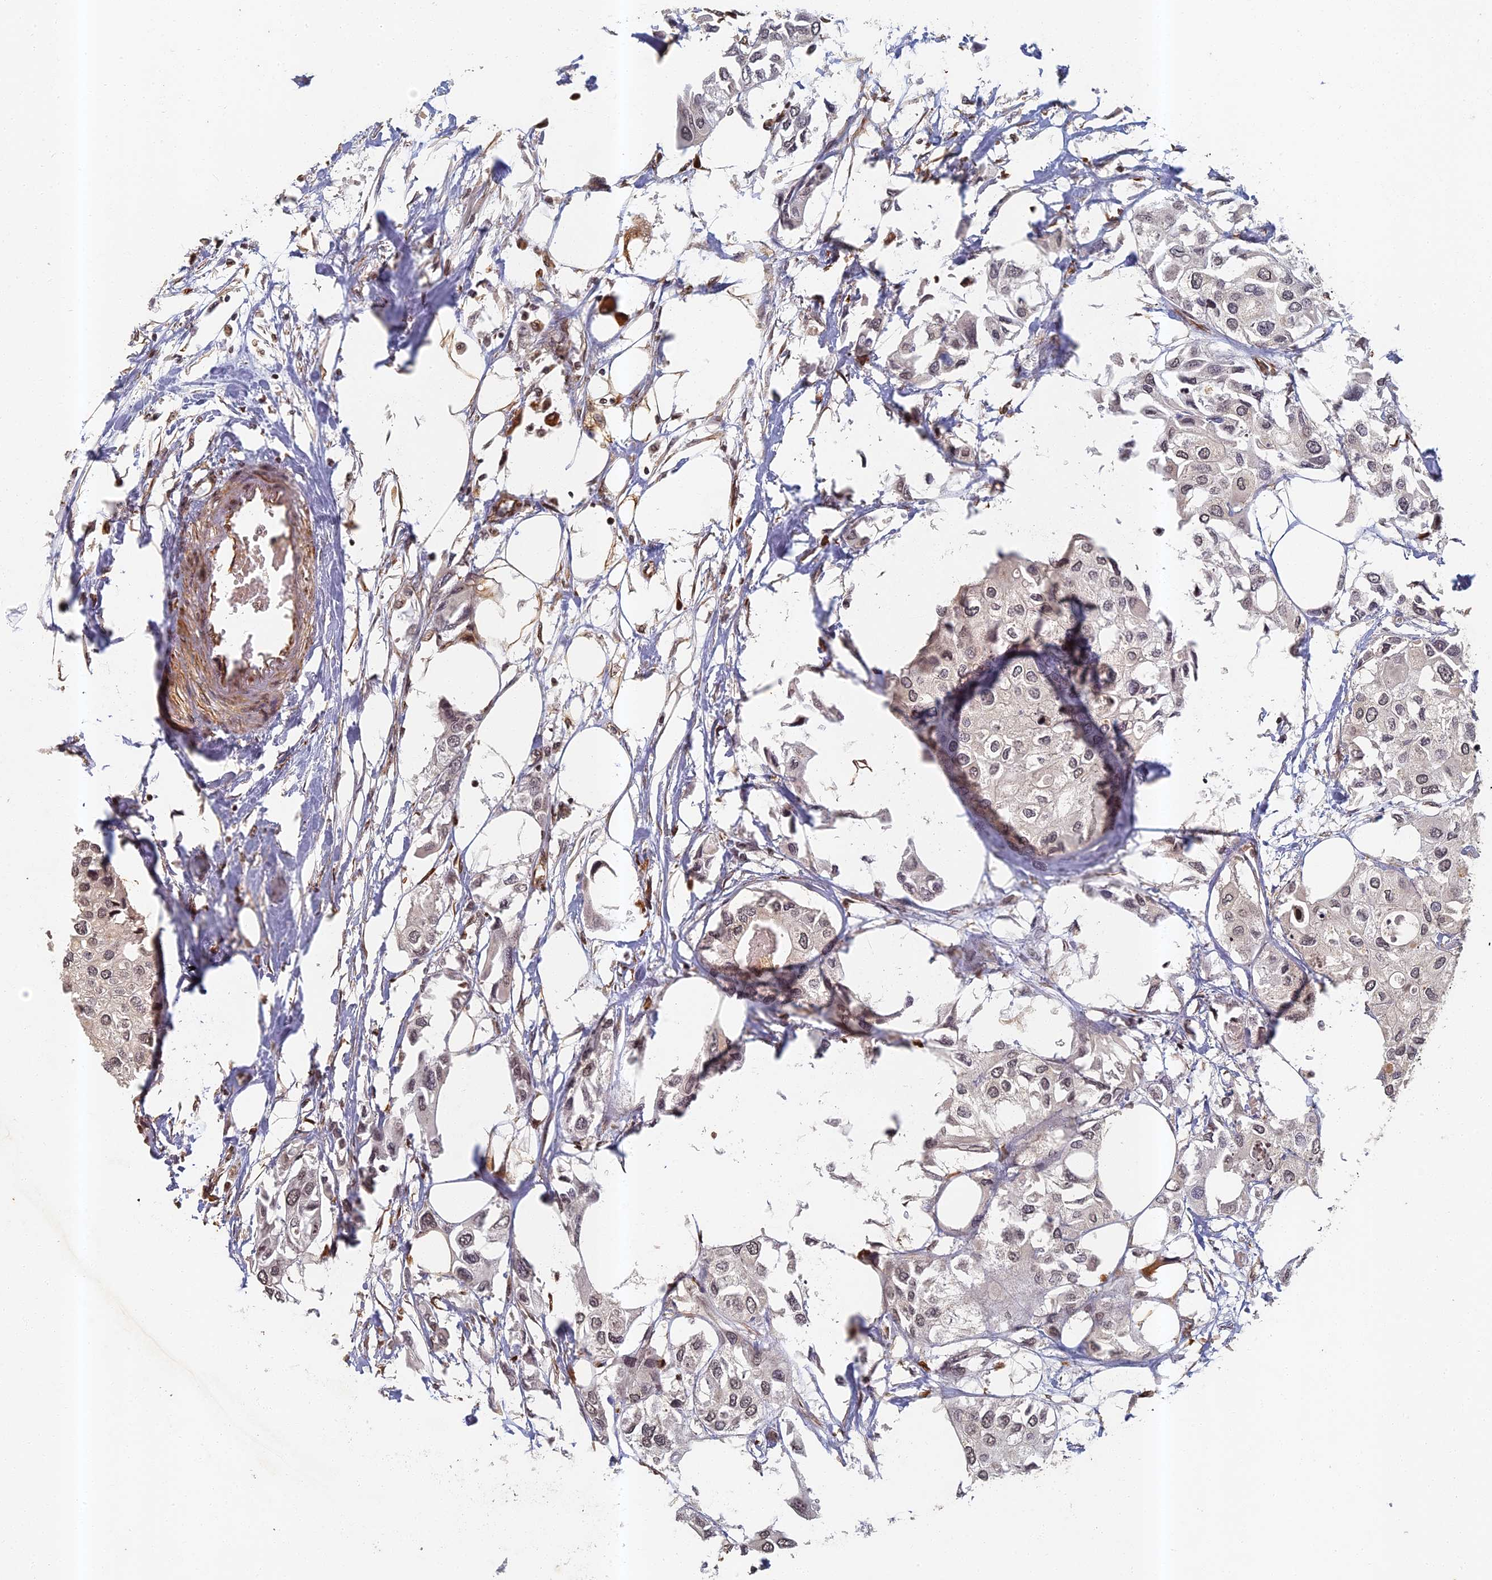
{"staining": {"intensity": "weak", "quantity": "25%-75%", "location": "nuclear"}, "tissue": "urothelial cancer", "cell_type": "Tumor cells", "image_type": "cancer", "snomed": [{"axis": "morphology", "description": "Urothelial carcinoma, High grade"}, {"axis": "topography", "description": "Urinary bladder"}], "caption": "A brown stain labels weak nuclear positivity of a protein in human urothelial cancer tumor cells.", "gene": "ABCB10", "patient": {"sex": "male", "age": 64}}